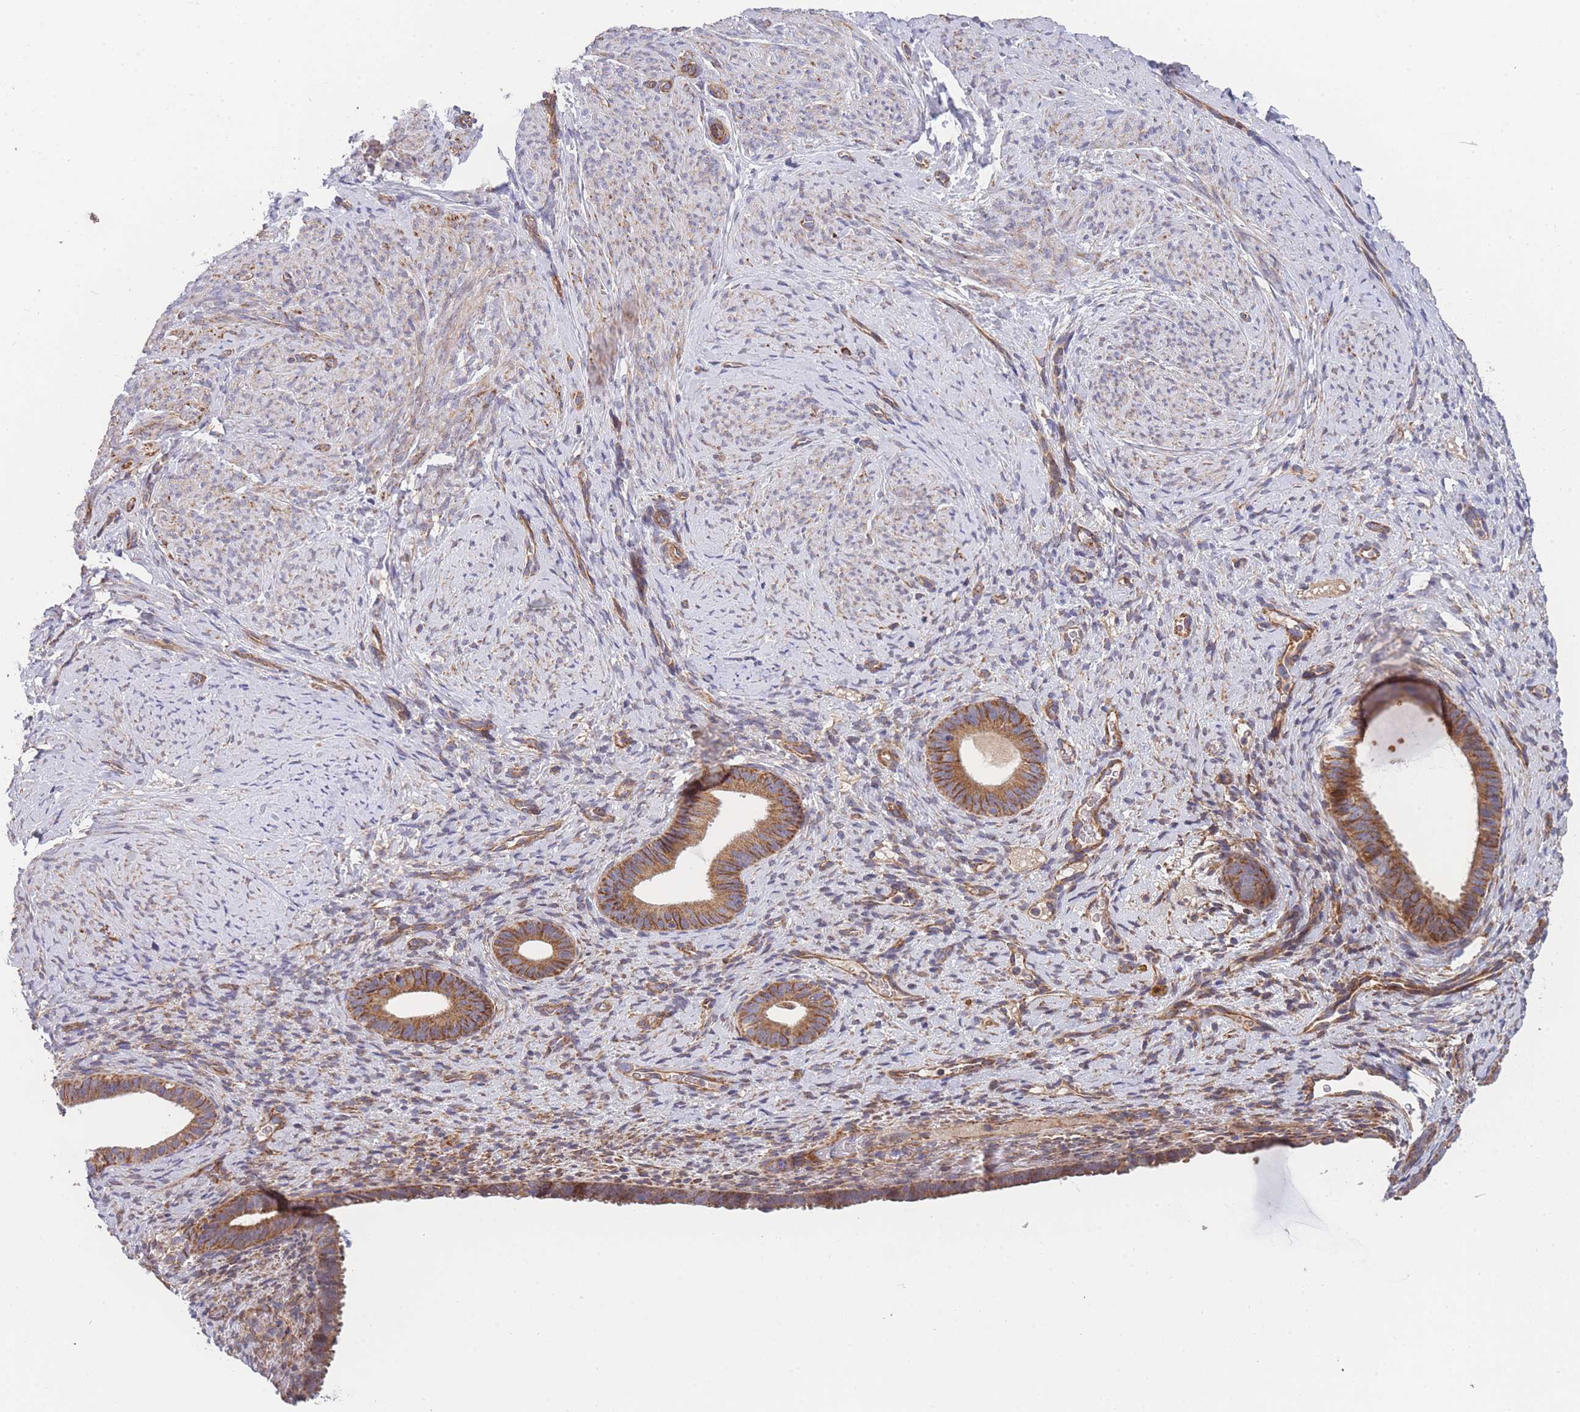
{"staining": {"intensity": "moderate", "quantity": "<25%", "location": "cytoplasmic/membranous"}, "tissue": "endometrium", "cell_type": "Cells in endometrial stroma", "image_type": "normal", "snomed": [{"axis": "morphology", "description": "Normal tissue, NOS"}, {"axis": "topography", "description": "Endometrium"}], "caption": "Endometrium stained with immunohistochemistry (IHC) demonstrates moderate cytoplasmic/membranous staining in about <25% of cells in endometrial stroma. (Stains: DAB in brown, nuclei in blue, Microscopy: brightfield microscopy at high magnification).", "gene": "MTRES1", "patient": {"sex": "female", "age": 65}}